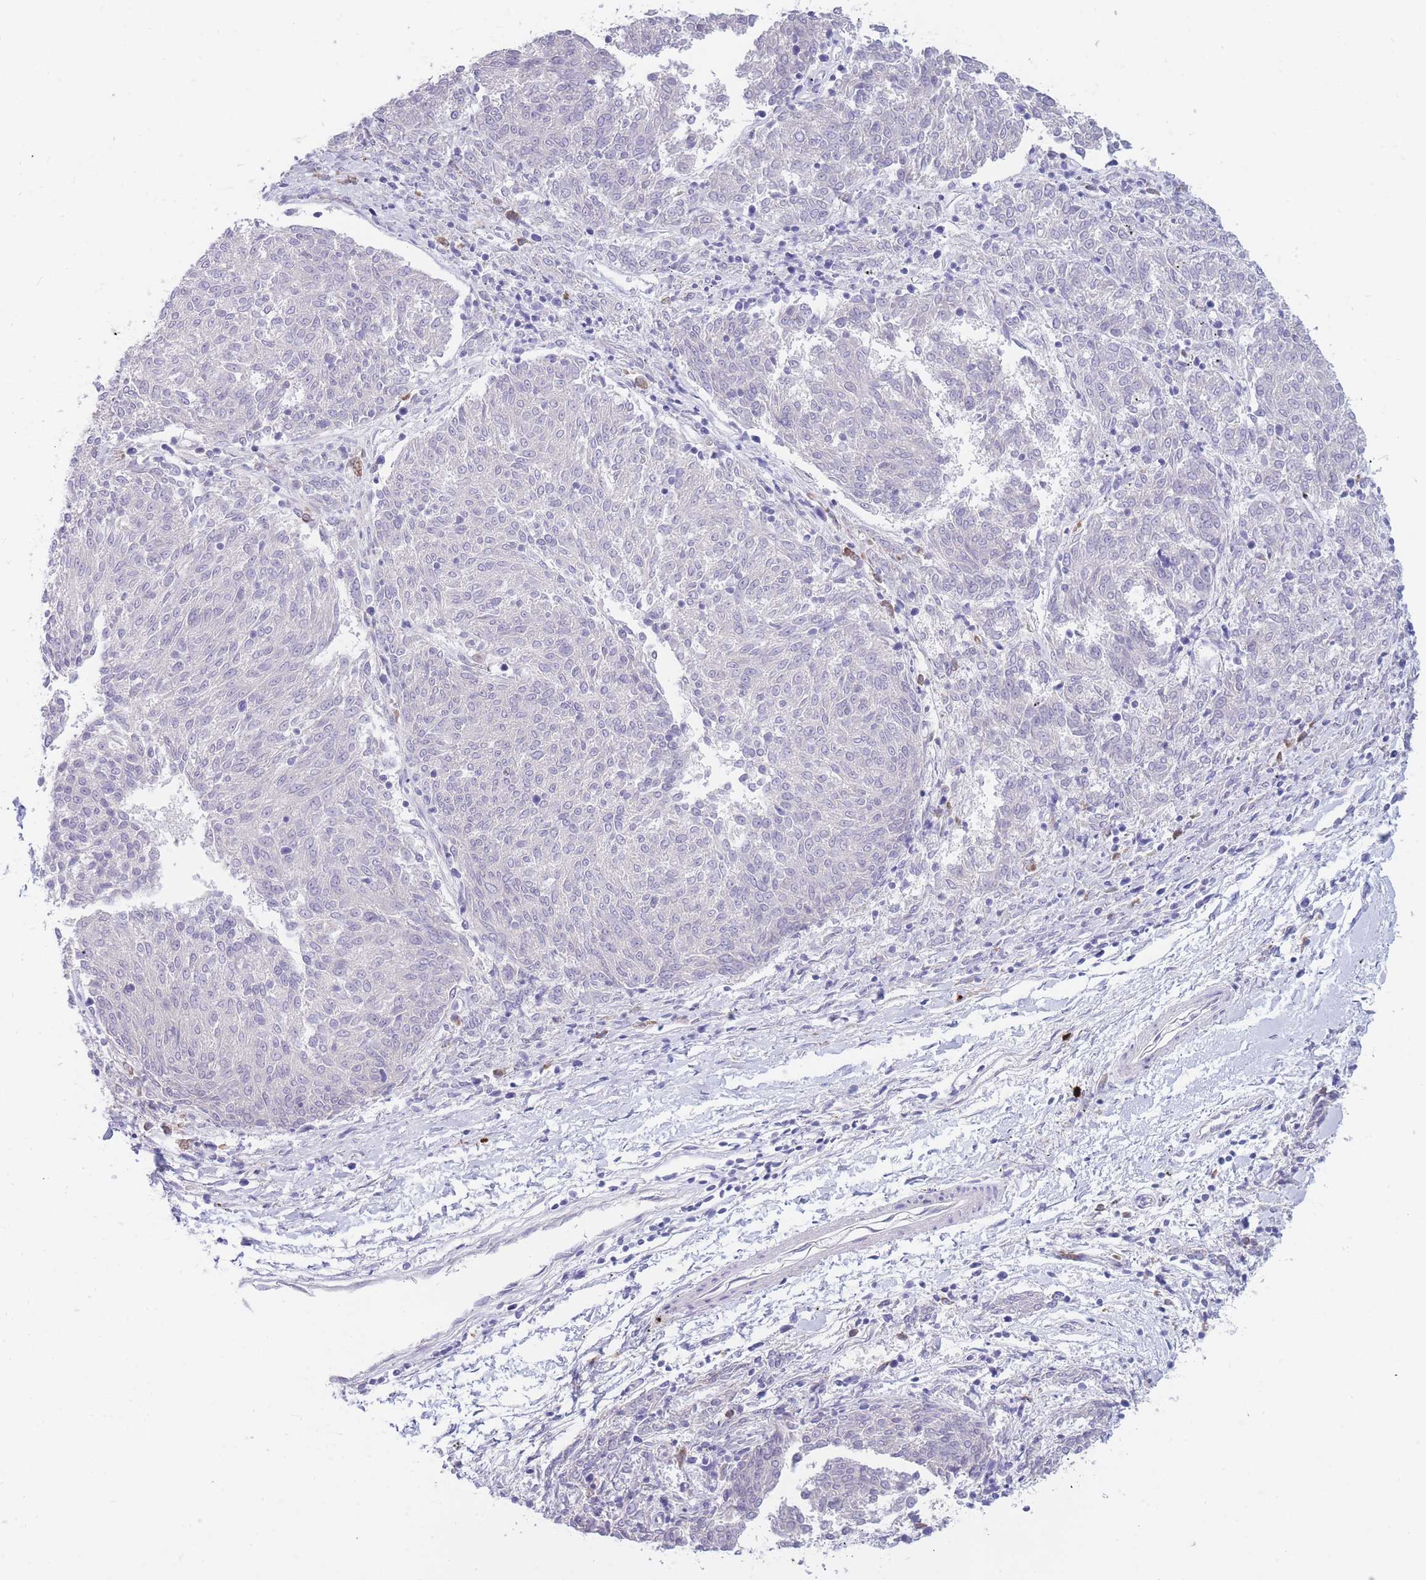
{"staining": {"intensity": "negative", "quantity": "none", "location": "none"}, "tissue": "melanoma", "cell_type": "Tumor cells", "image_type": "cancer", "snomed": [{"axis": "morphology", "description": "Malignant melanoma, NOS"}, {"axis": "topography", "description": "Skin"}], "caption": "Tumor cells are negative for brown protein staining in malignant melanoma.", "gene": "TPSD1", "patient": {"sex": "female", "age": 72}}